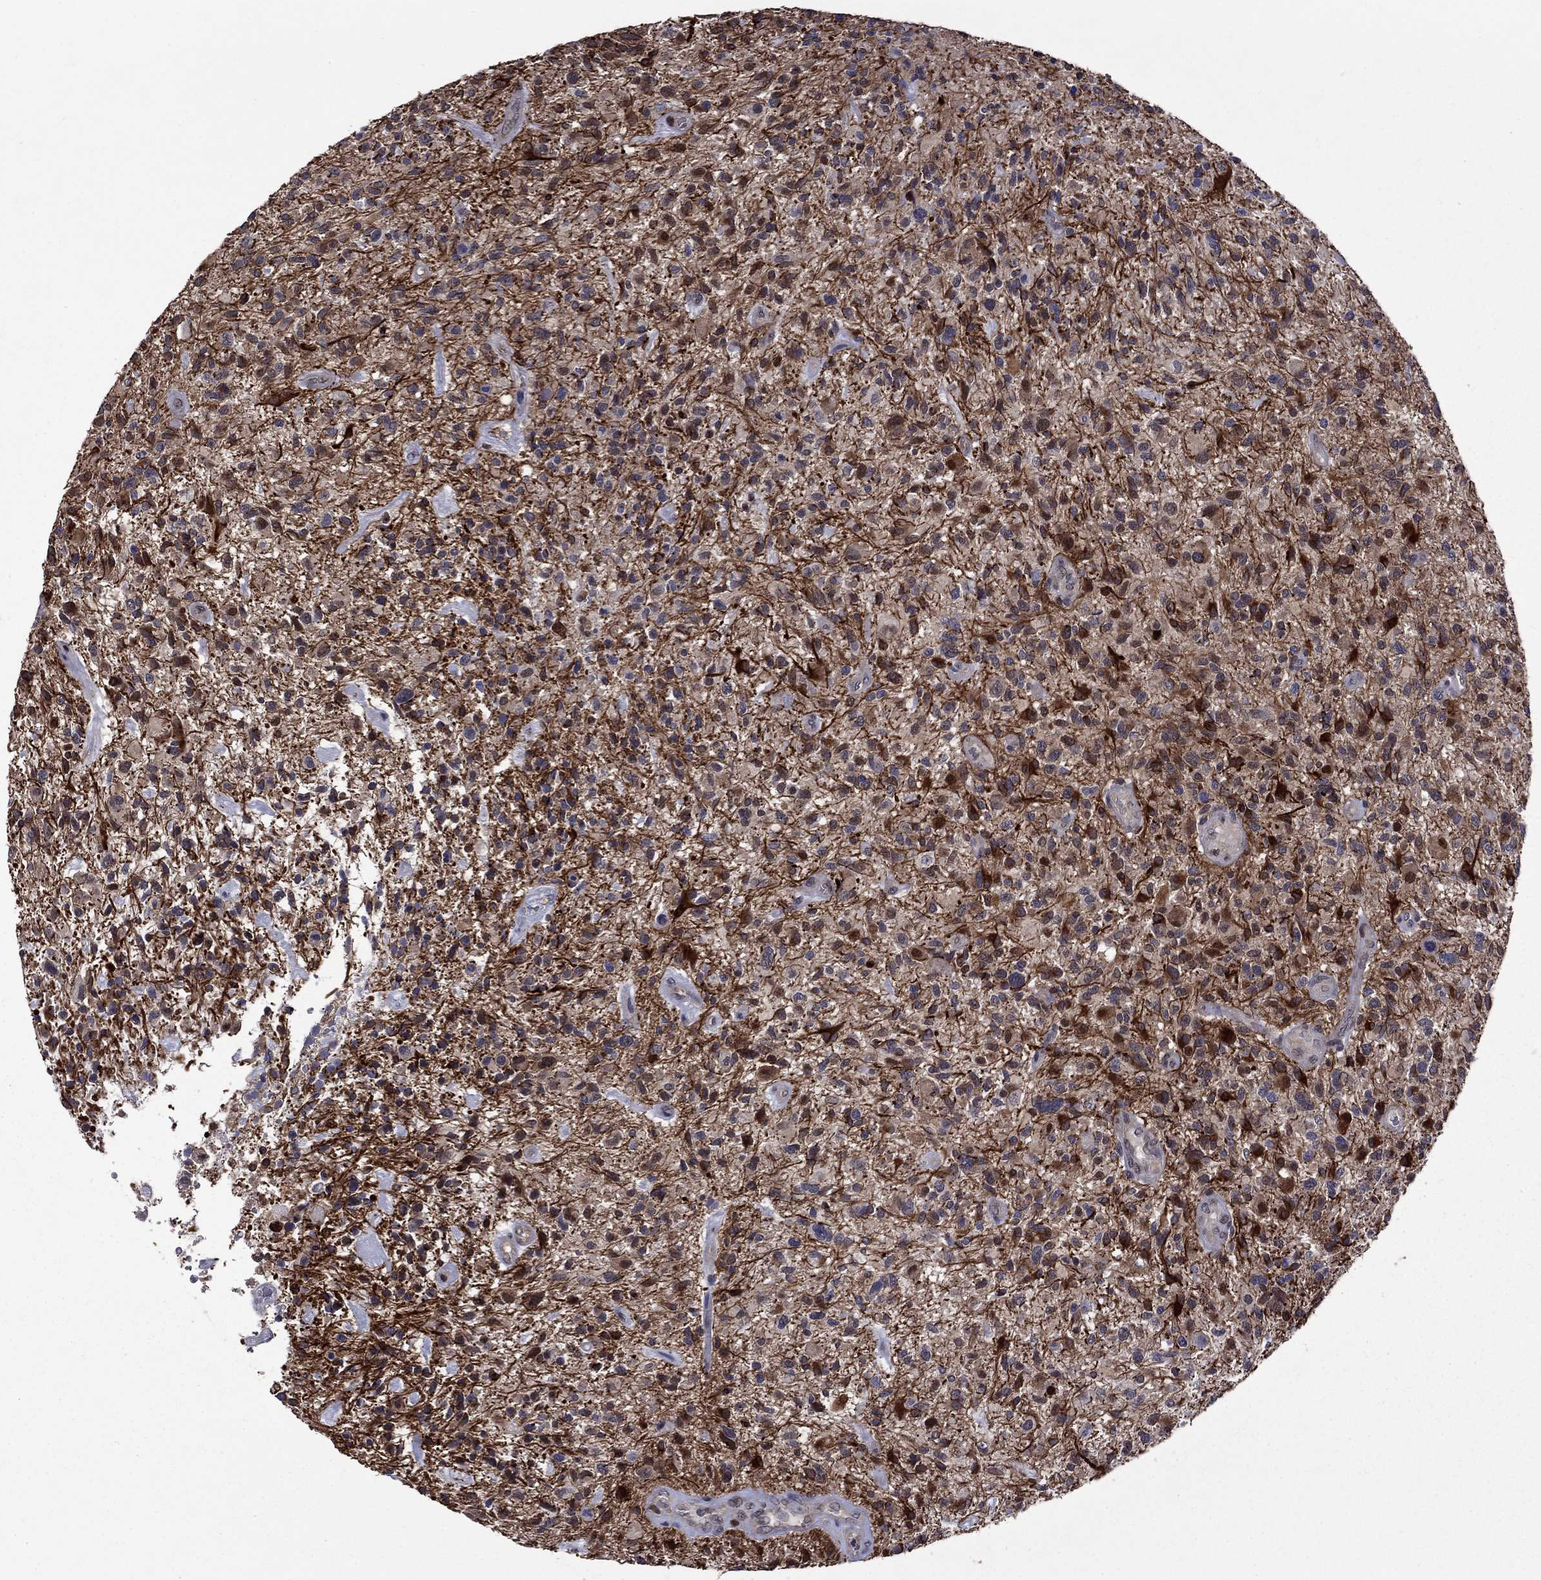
{"staining": {"intensity": "strong", "quantity": "<25%", "location": "cytoplasmic/membranous"}, "tissue": "glioma", "cell_type": "Tumor cells", "image_type": "cancer", "snomed": [{"axis": "morphology", "description": "Glioma, malignant, High grade"}, {"axis": "topography", "description": "Brain"}], "caption": "Human glioma stained with a protein marker exhibits strong staining in tumor cells.", "gene": "APPBP2", "patient": {"sex": "male", "age": 47}}